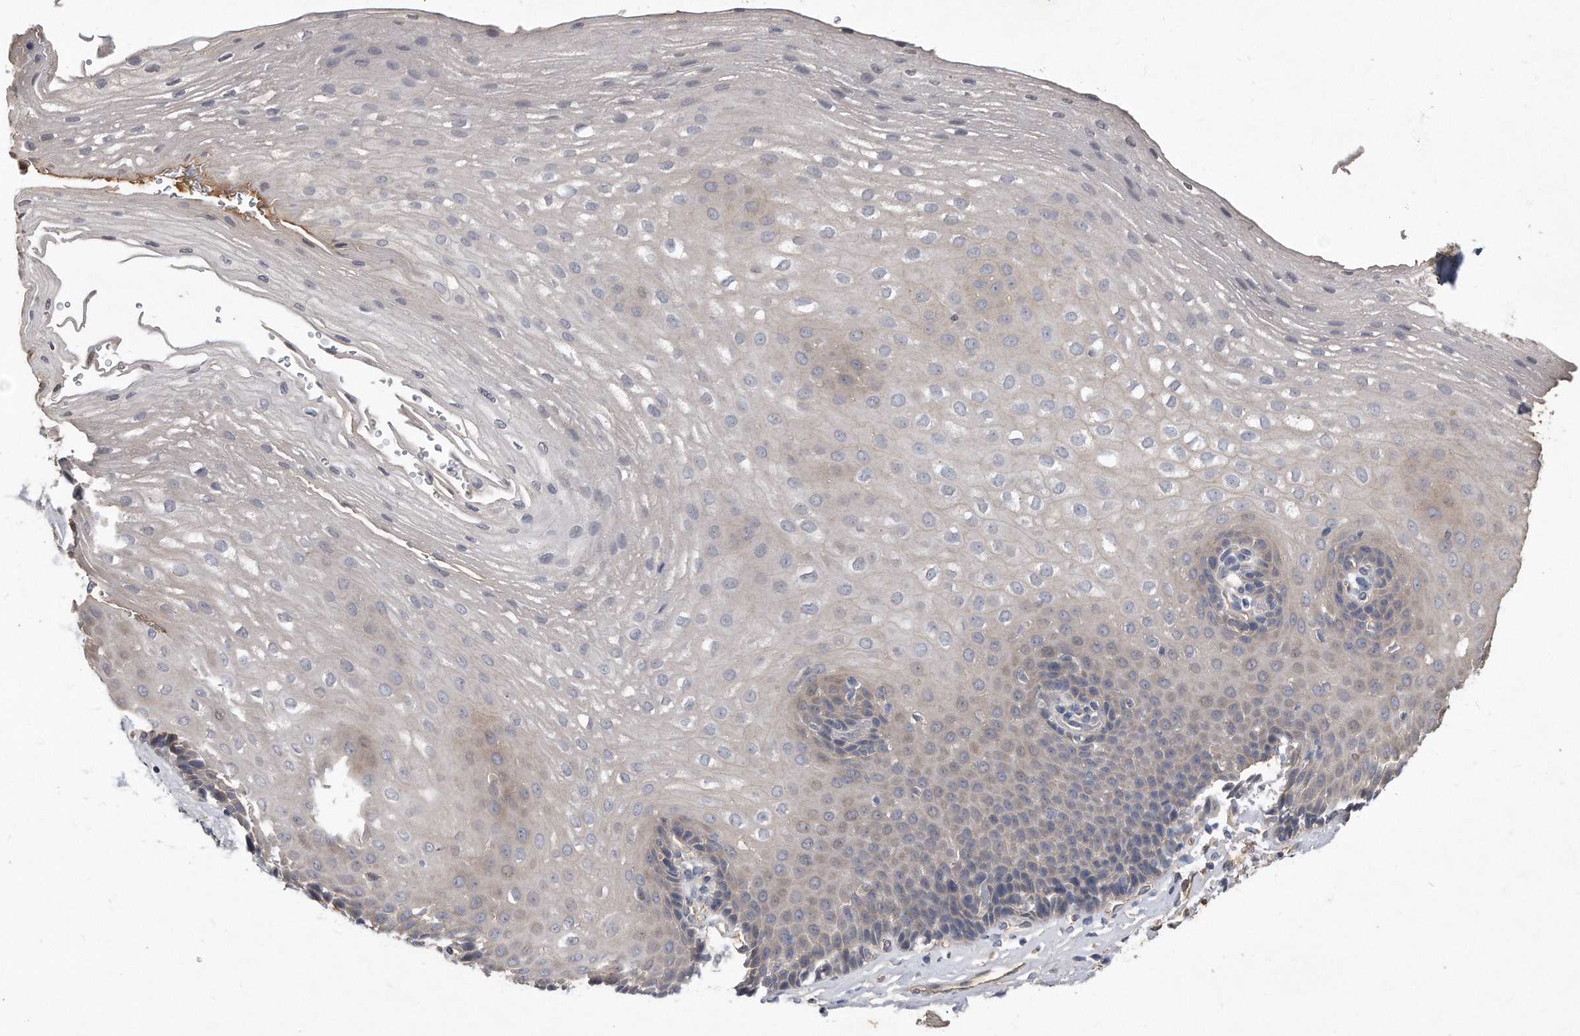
{"staining": {"intensity": "weak", "quantity": "<25%", "location": "cytoplasmic/membranous"}, "tissue": "esophagus", "cell_type": "Squamous epithelial cells", "image_type": "normal", "snomed": [{"axis": "morphology", "description": "Normal tissue, NOS"}, {"axis": "topography", "description": "Esophagus"}], "caption": "Squamous epithelial cells are negative for brown protein staining in unremarkable esophagus. (Brightfield microscopy of DAB (3,3'-diaminobenzidine) immunohistochemistry at high magnification).", "gene": "HOMER3", "patient": {"sex": "female", "age": 66}}